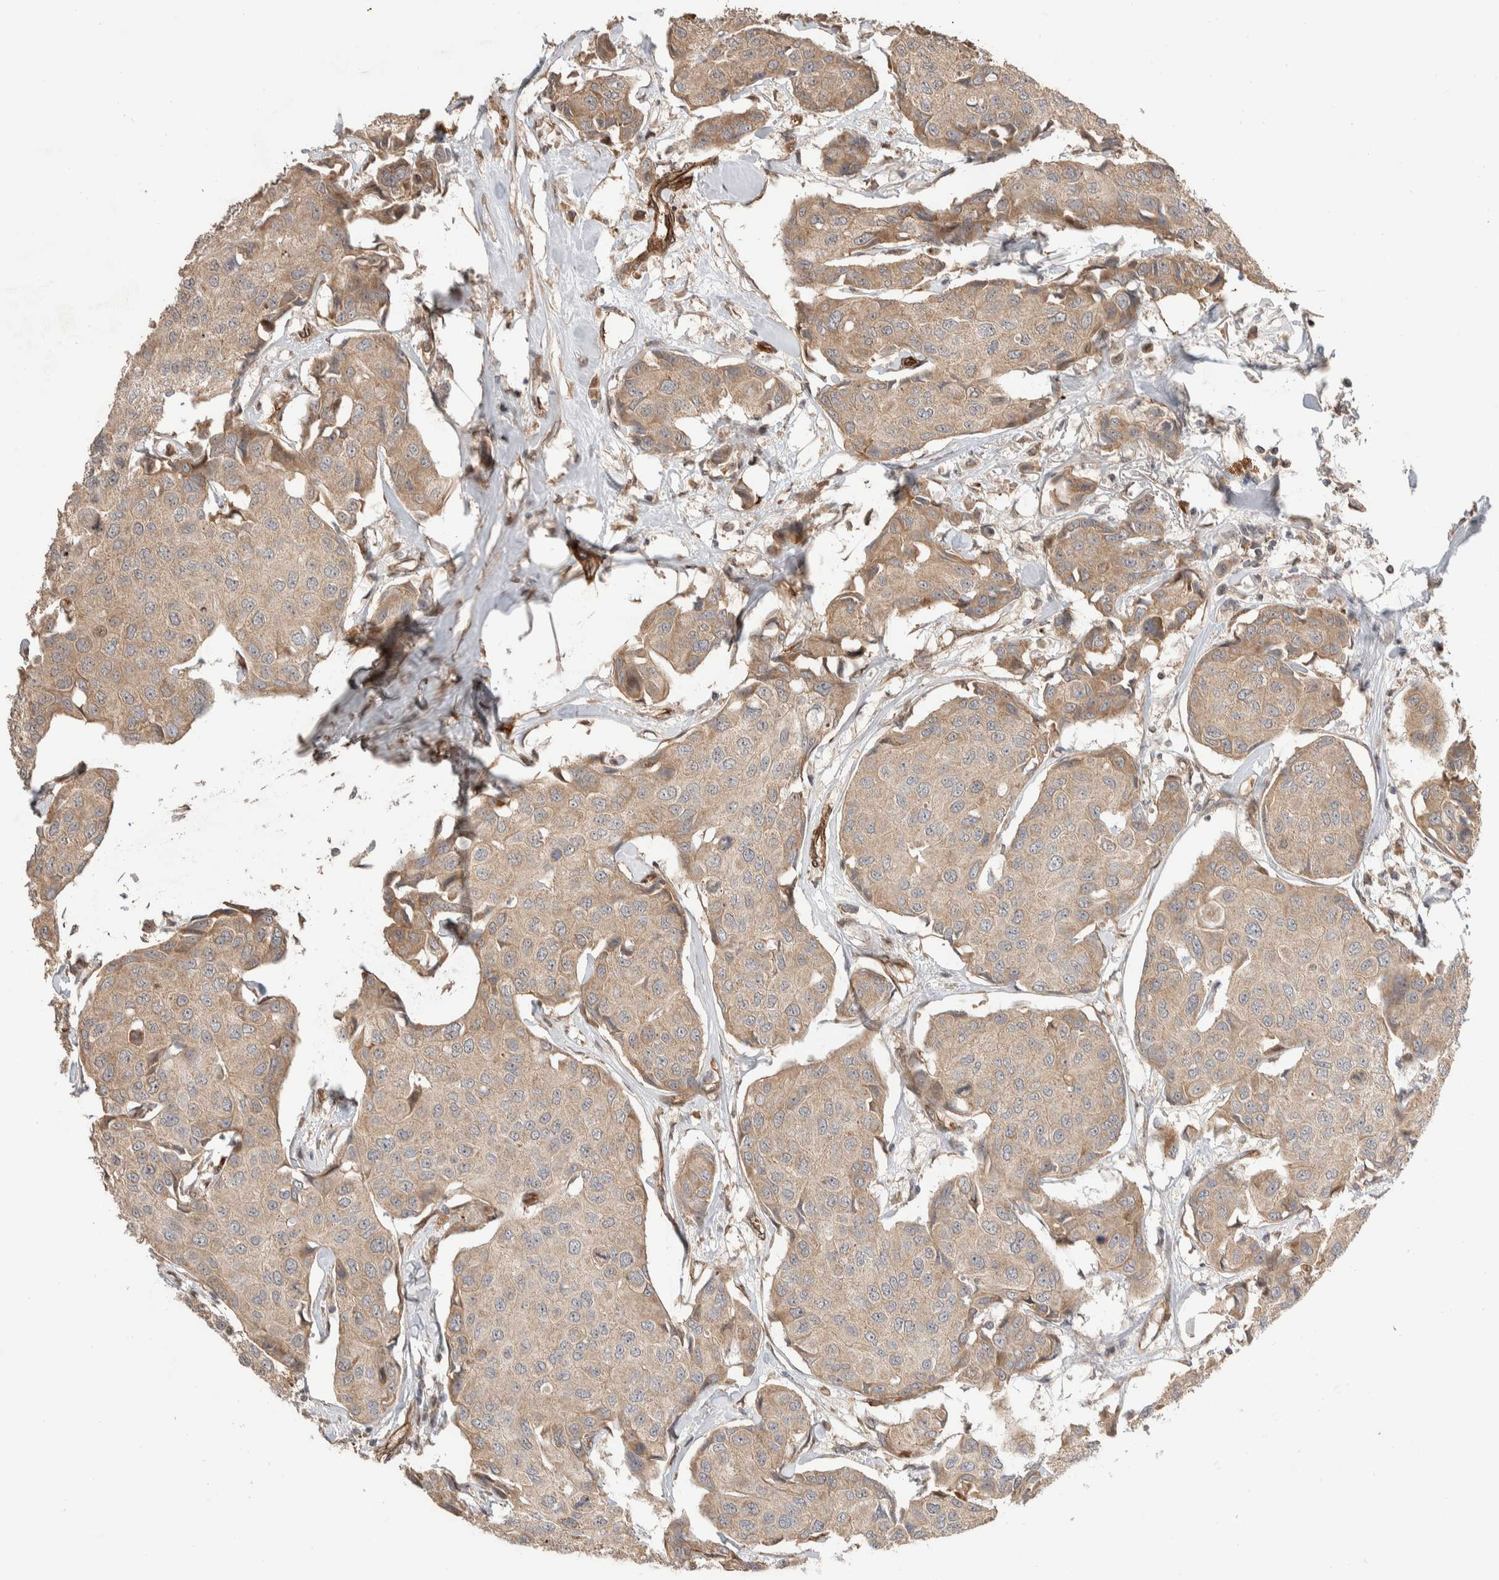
{"staining": {"intensity": "weak", "quantity": ">75%", "location": "cytoplasmic/membranous"}, "tissue": "breast cancer", "cell_type": "Tumor cells", "image_type": "cancer", "snomed": [{"axis": "morphology", "description": "Duct carcinoma"}, {"axis": "topography", "description": "Breast"}], "caption": "High-magnification brightfield microscopy of breast cancer (invasive ductal carcinoma) stained with DAB (brown) and counterstained with hematoxylin (blue). tumor cells exhibit weak cytoplasmic/membranous positivity is identified in approximately>75% of cells.", "gene": "ERC1", "patient": {"sex": "female", "age": 80}}